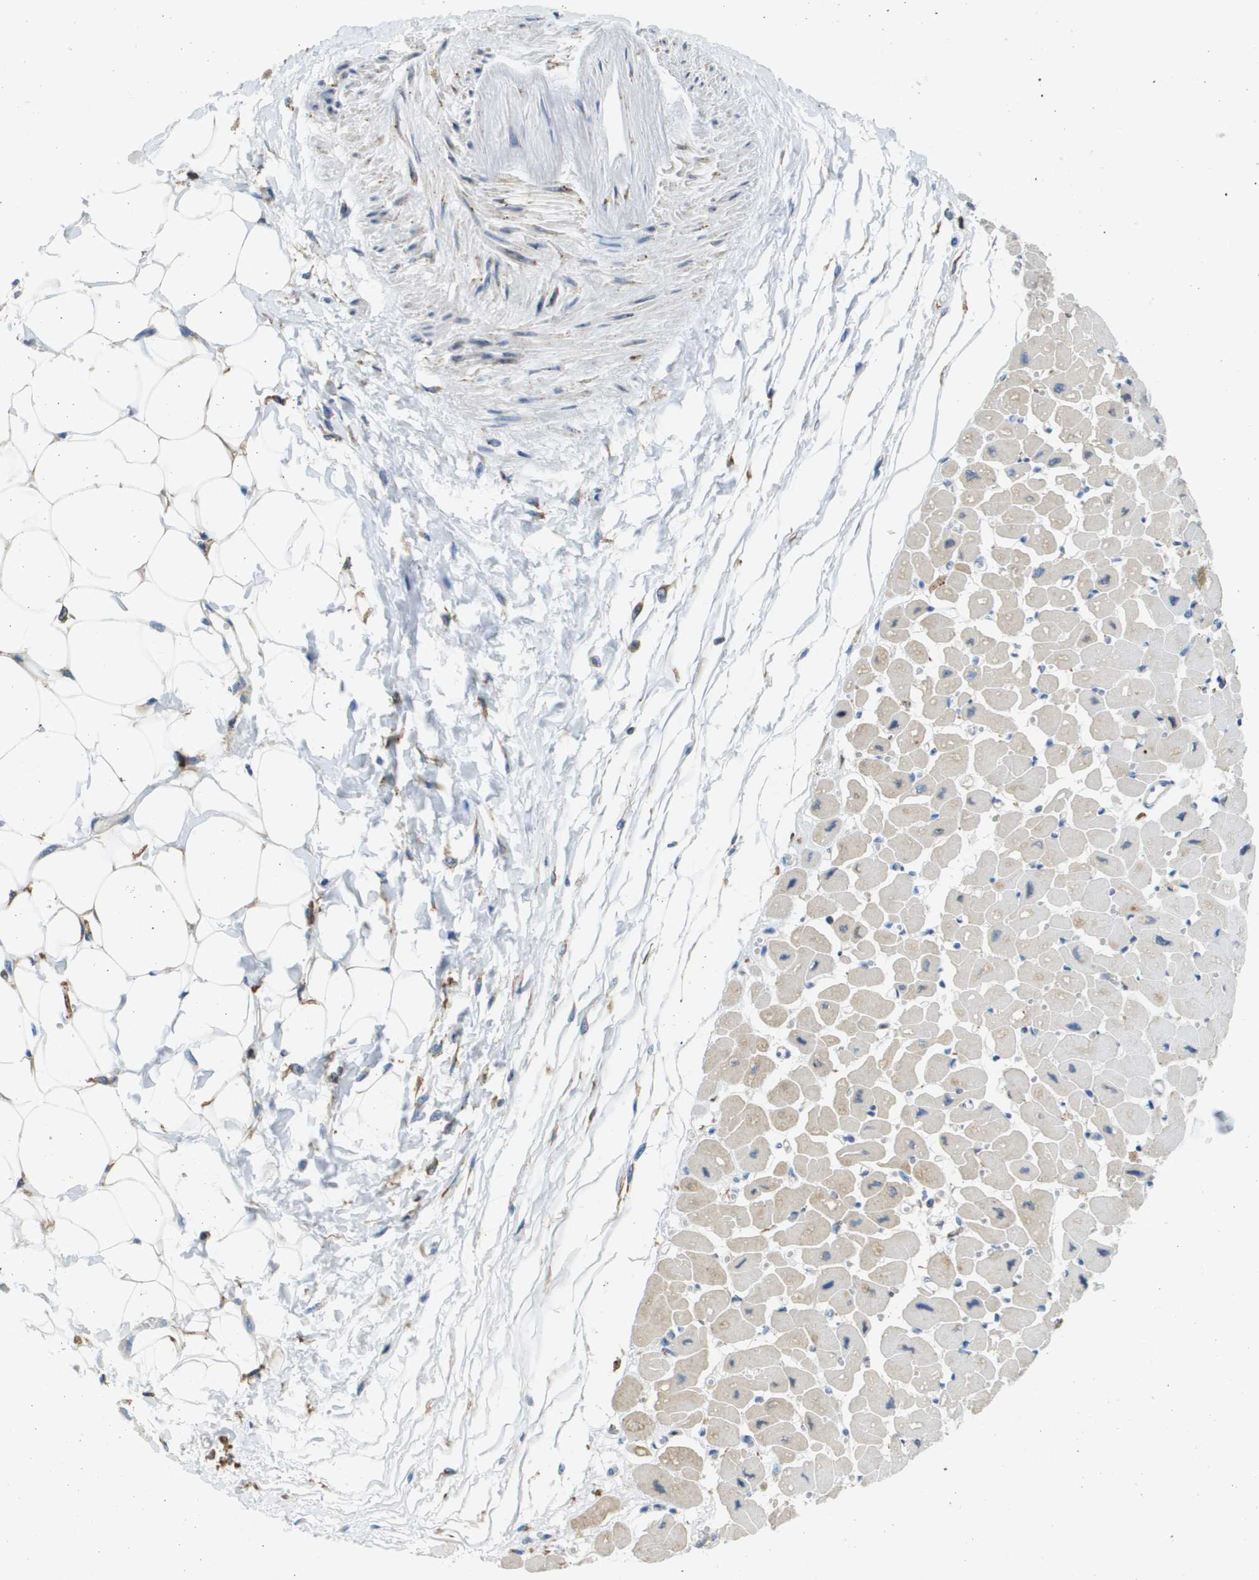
{"staining": {"intensity": "negative", "quantity": "none", "location": "none"}, "tissue": "heart muscle", "cell_type": "Cardiomyocytes", "image_type": "normal", "snomed": [{"axis": "morphology", "description": "Normal tissue, NOS"}, {"axis": "topography", "description": "Heart"}], "caption": "This micrograph is of normal heart muscle stained with immunohistochemistry to label a protein in brown with the nuclei are counter-stained blue. There is no positivity in cardiomyocytes.", "gene": "SDR42E1", "patient": {"sex": "female", "age": 54}}